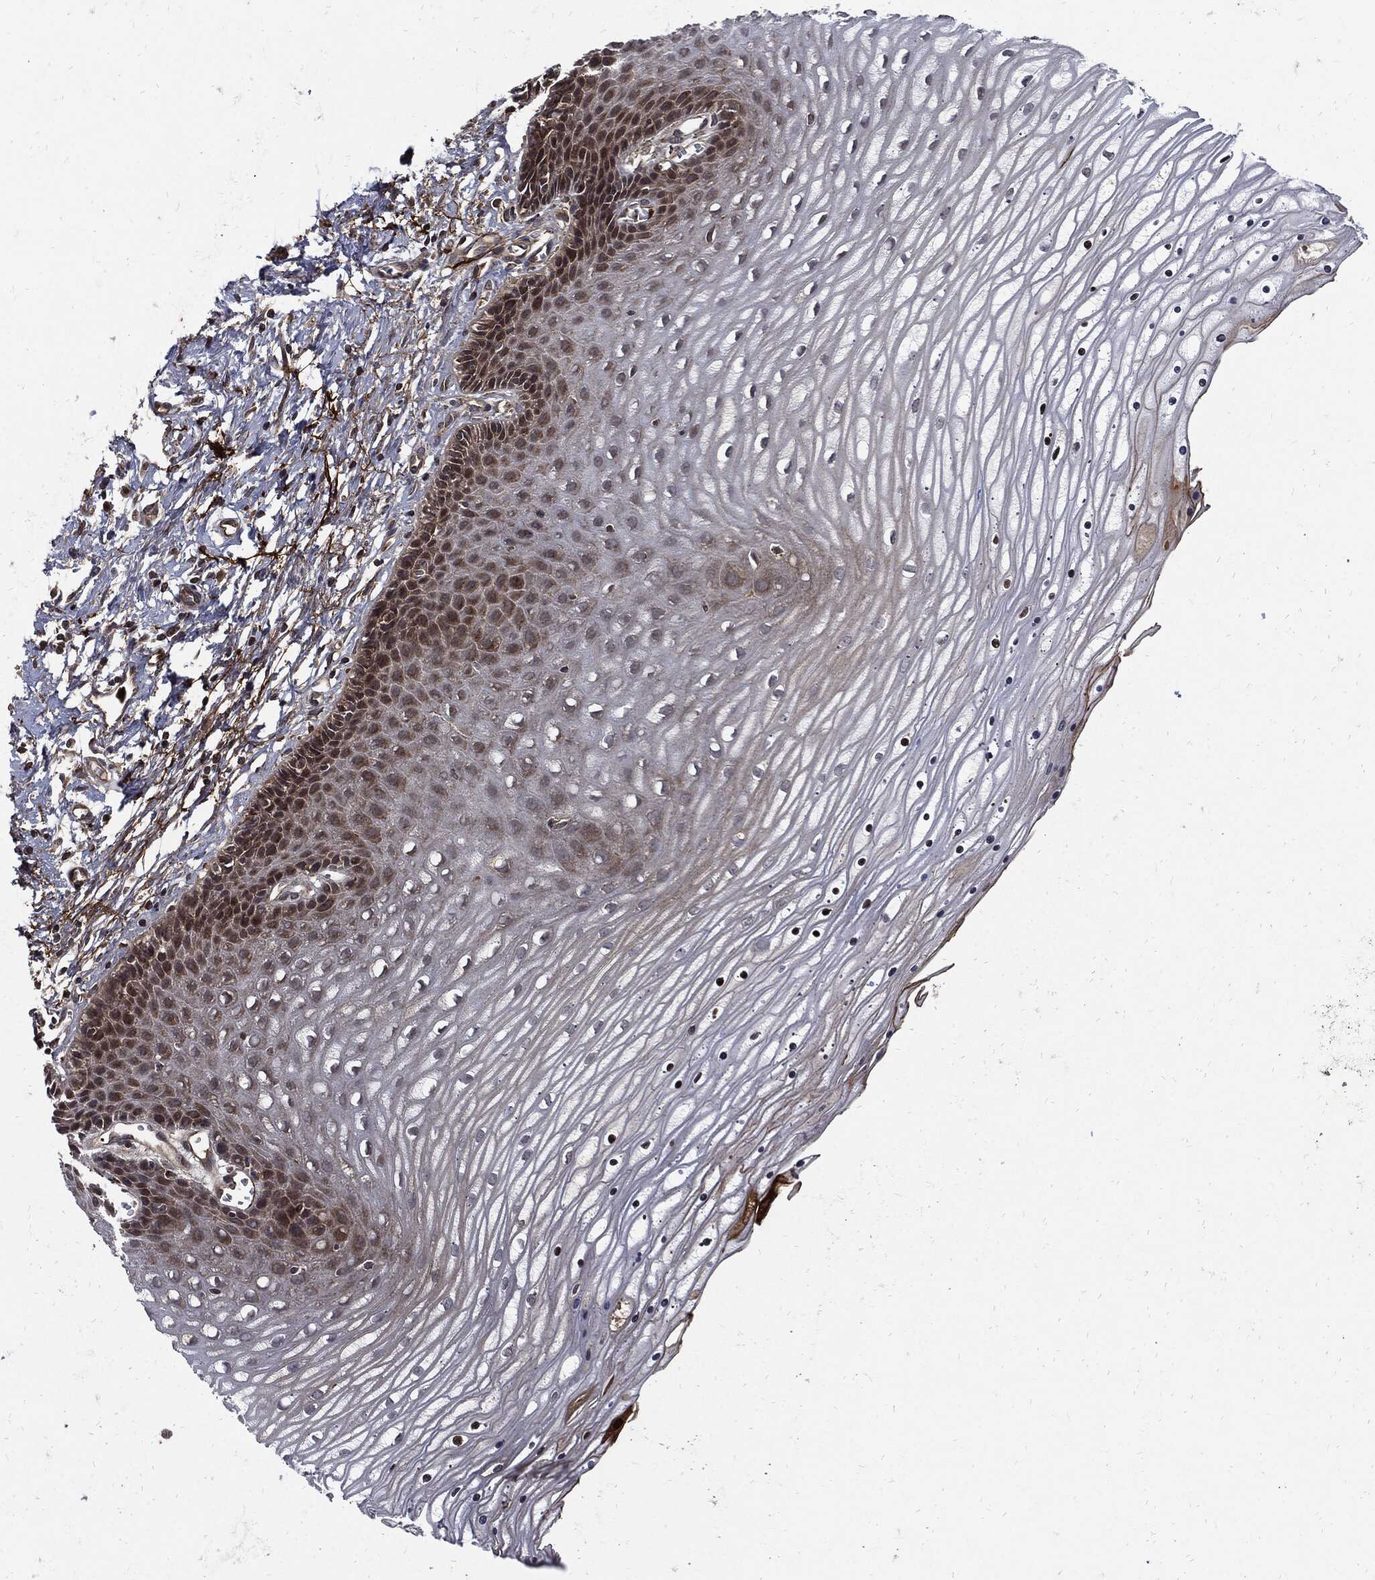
{"staining": {"intensity": "strong", "quantity": ">75%", "location": "cytoplasmic/membranous"}, "tissue": "cervix", "cell_type": "Glandular cells", "image_type": "normal", "snomed": [{"axis": "morphology", "description": "Normal tissue, NOS"}, {"axis": "topography", "description": "Cervix"}], "caption": "Cervix stained with a brown dye demonstrates strong cytoplasmic/membranous positive expression in approximately >75% of glandular cells.", "gene": "CLU", "patient": {"sex": "female", "age": 35}}